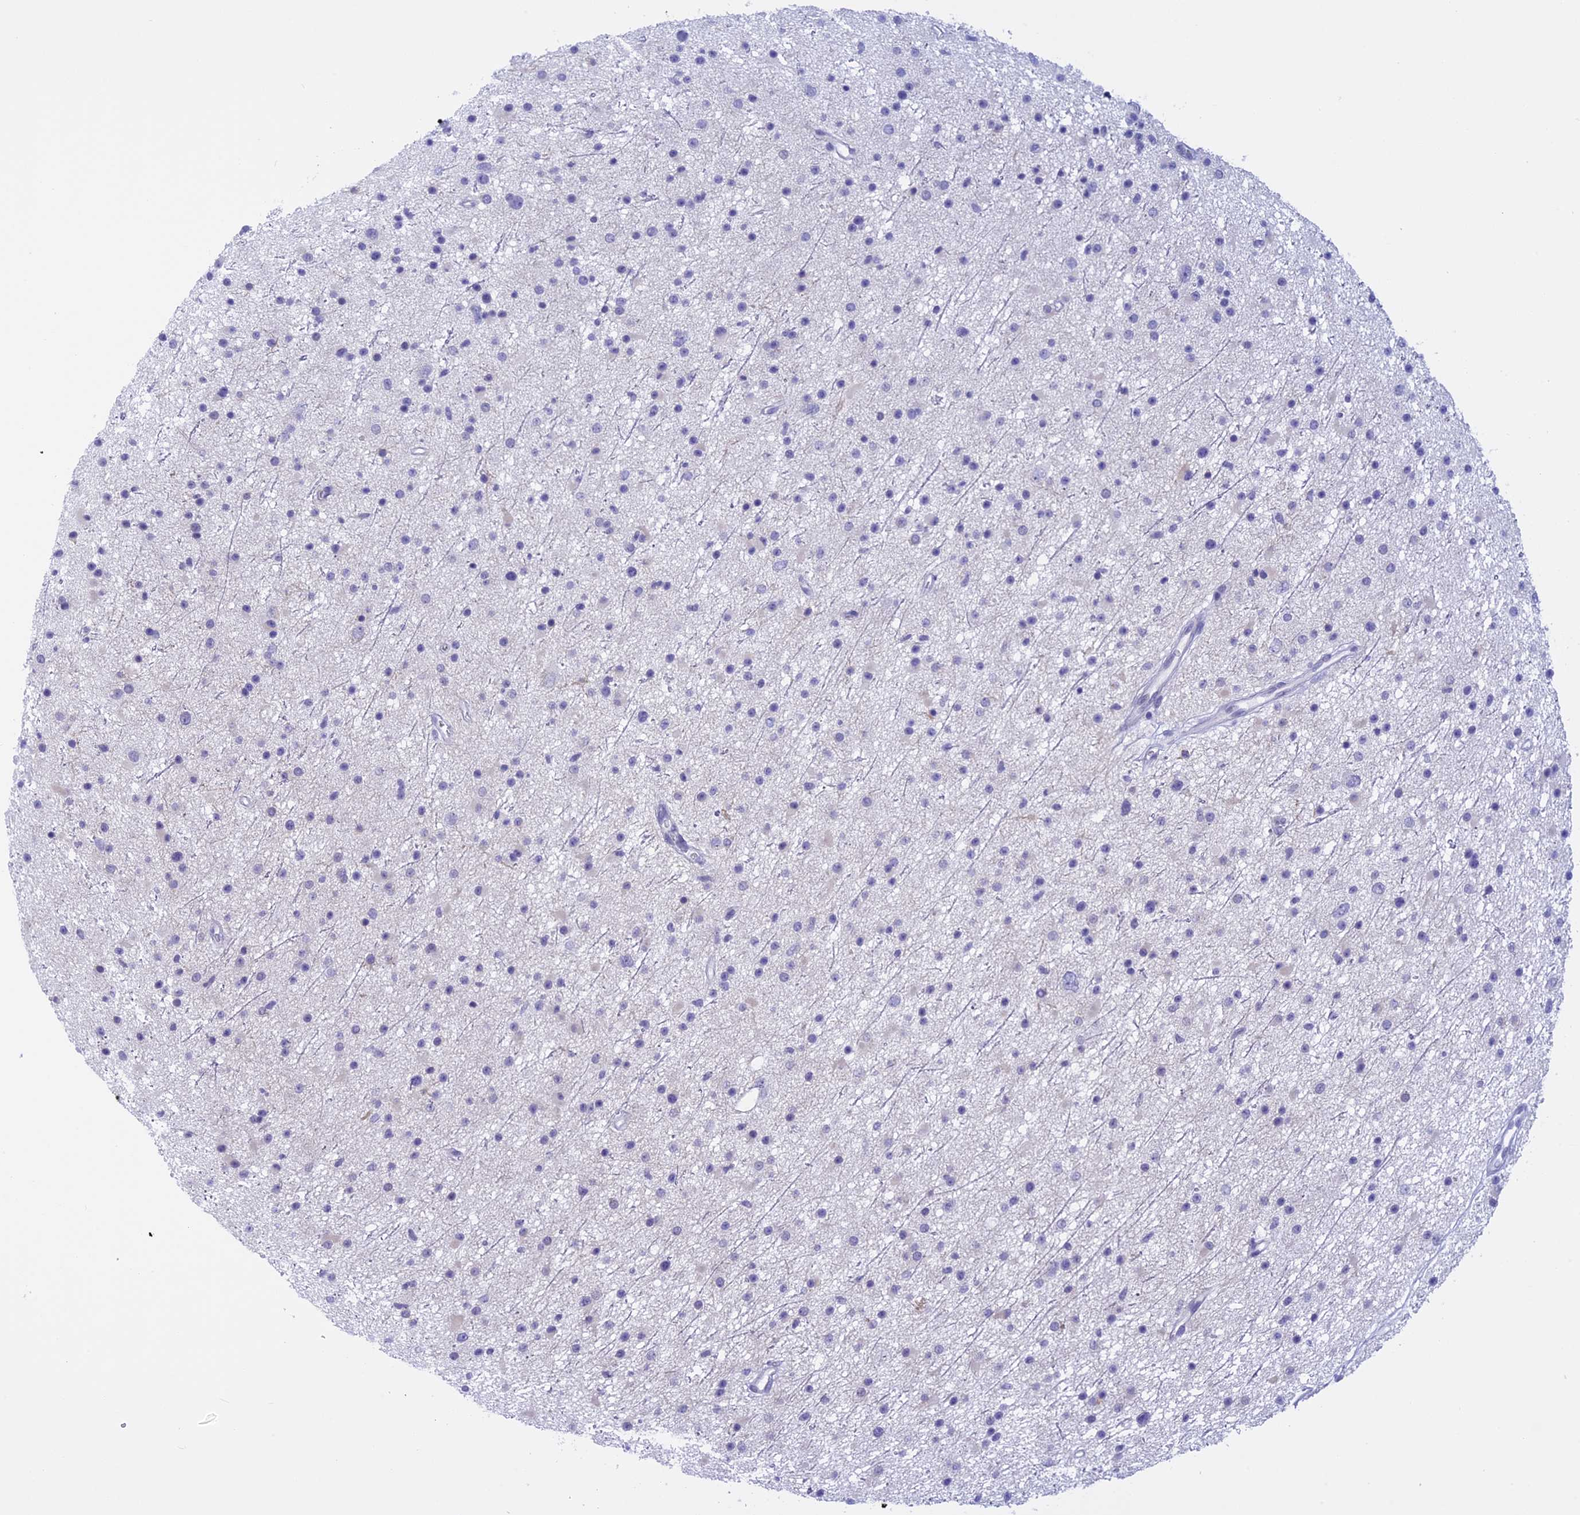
{"staining": {"intensity": "negative", "quantity": "none", "location": "none"}, "tissue": "glioma", "cell_type": "Tumor cells", "image_type": "cancer", "snomed": [{"axis": "morphology", "description": "Glioma, malignant, Low grade"}, {"axis": "topography", "description": "Cerebral cortex"}], "caption": "This is an immunohistochemistry (IHC) histopathology image of glioma. There is no staining in tumor cells.", "gene": "POLR2C", "patient": {"sex": "female", "age": 39}}